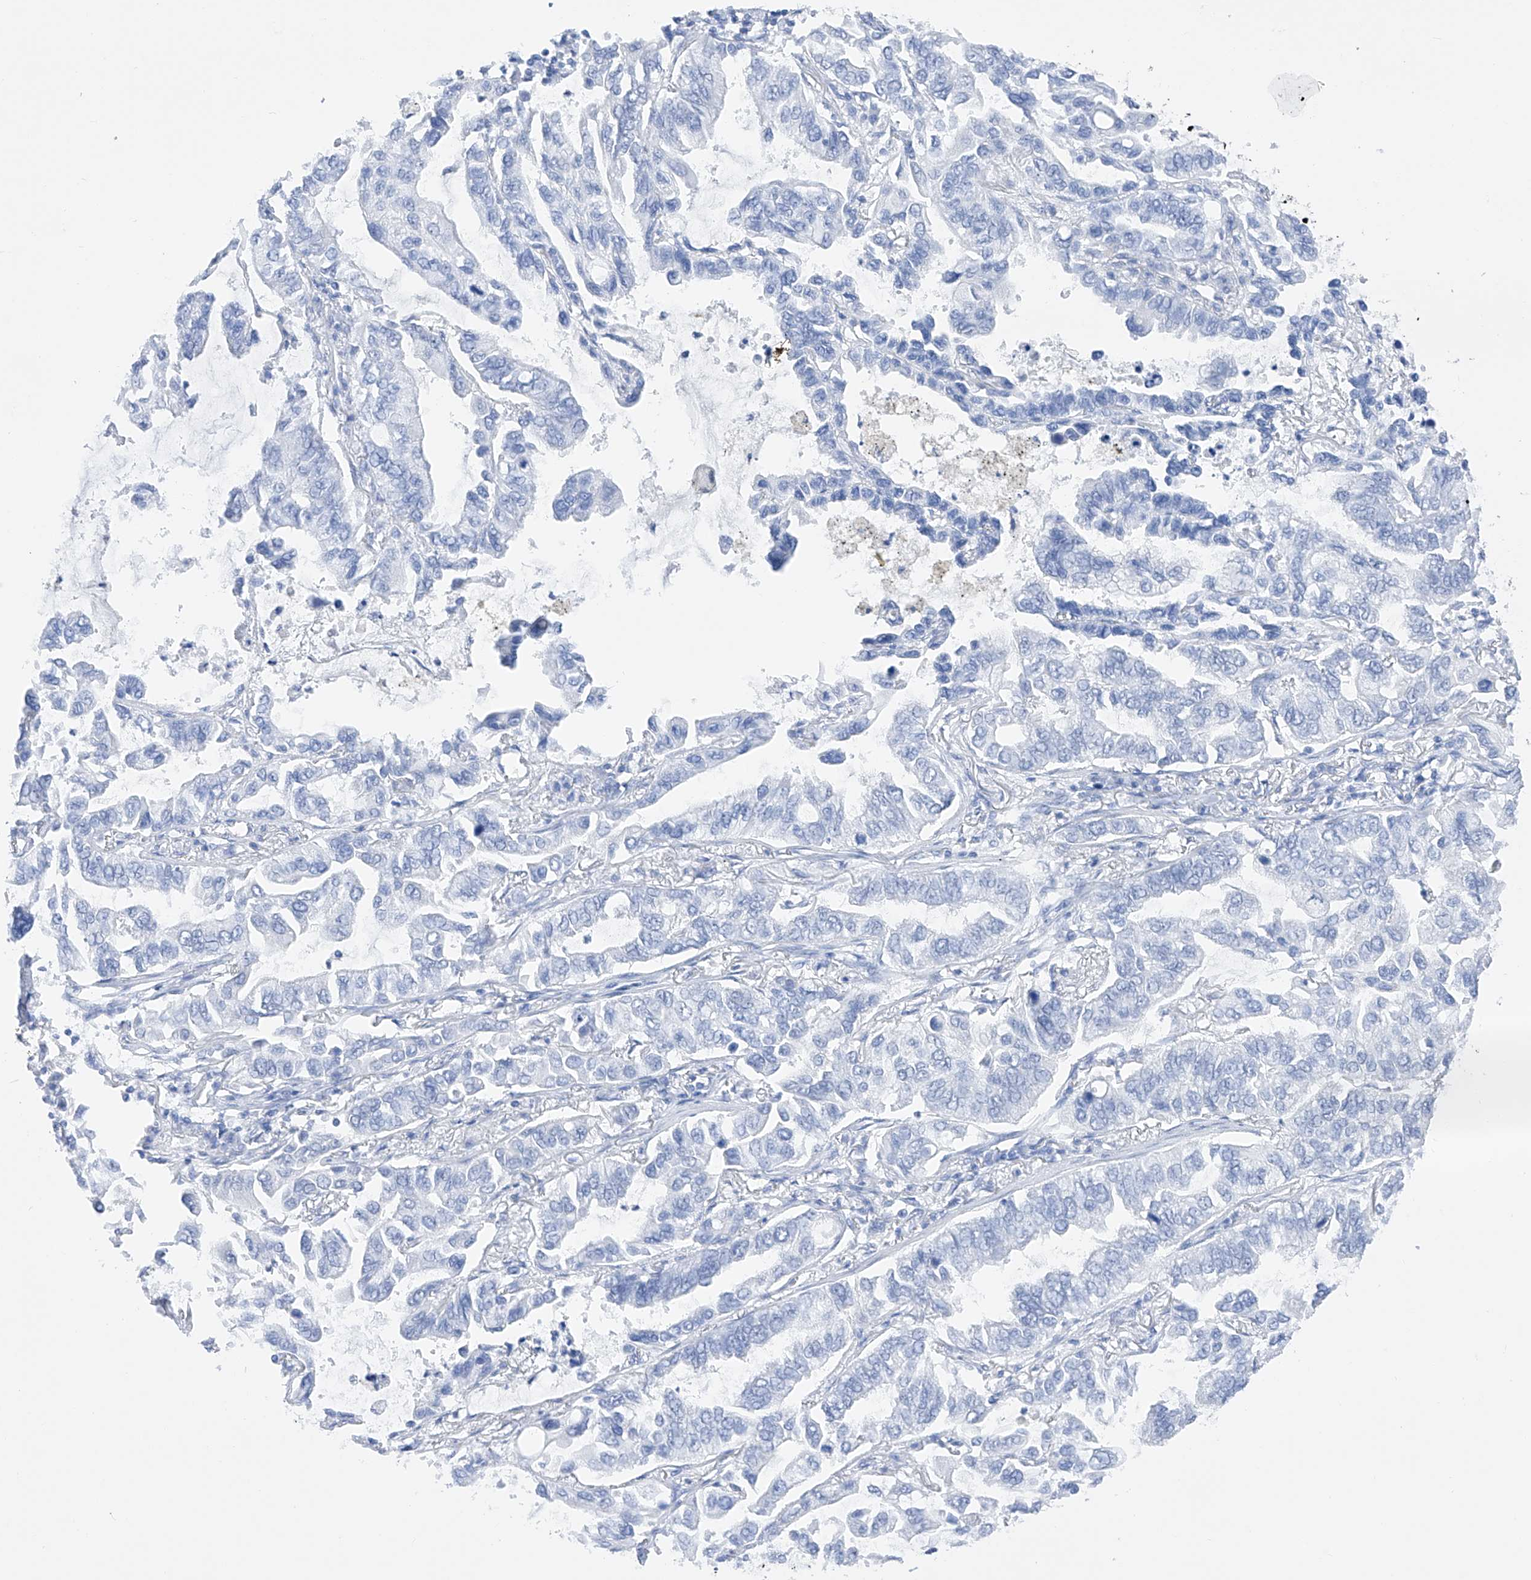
{"staining": {"intensity": "negative", "quantity": "none", "location": "none"}, "tissue": "lung cancer", "cell_type": "Tumor cells", "image_type": "cancer", "snomed": [{"axis": "morphology", "description": "Adenocarcinoma, NOS"}, {"axis": "topography", "description": "Lung"}], "caption": "Protein analysis of lung cancer exhibits no significant positivity in tumor cells. (DAB immunohistochemistry, high magnification).", "gene": "FLG", "patient": {"sex": "male", "age": 64}}